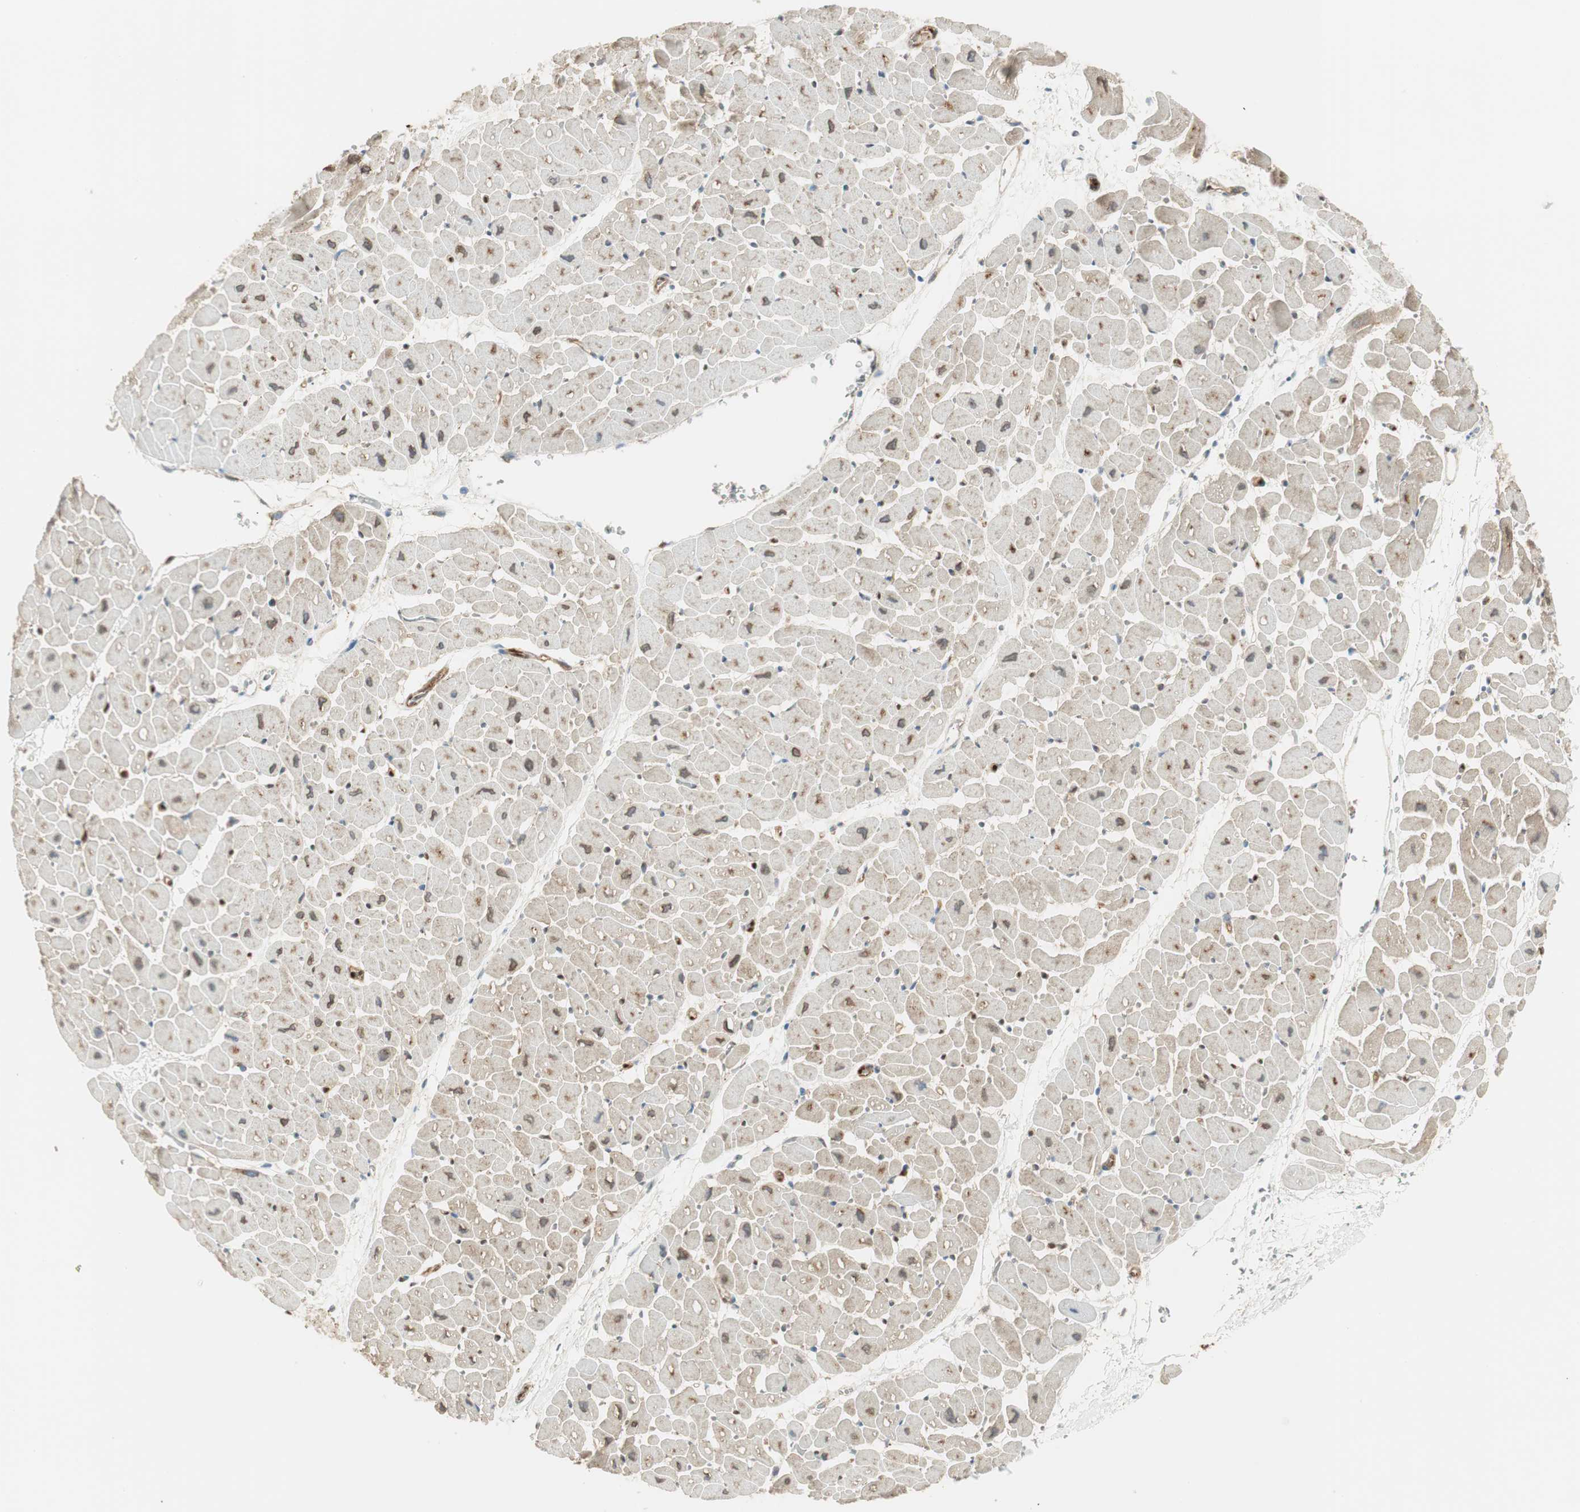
{"staining": {"intensity": "moderate", "quantity": "25%-75%", "location": "cytoplasmic/membranous,nuclear"}, "tissue": "heart muscle", "cell_type": "Cardiomyocytes", "image_type": "normal", "snomed": [{"axis": "morphology", "description": "Normal tissue, NOS"}, {"axis": "topography", "description": "Heart"}], "caption": "Cardiomyocytes show medium levels of moderate cytoplasmic/membranous,nuclear expression in about 25%-75% of cells in unremarkable human heart muscle.", "gene": "LTA4H", "patient": {"sex": "male", "age": 45}}